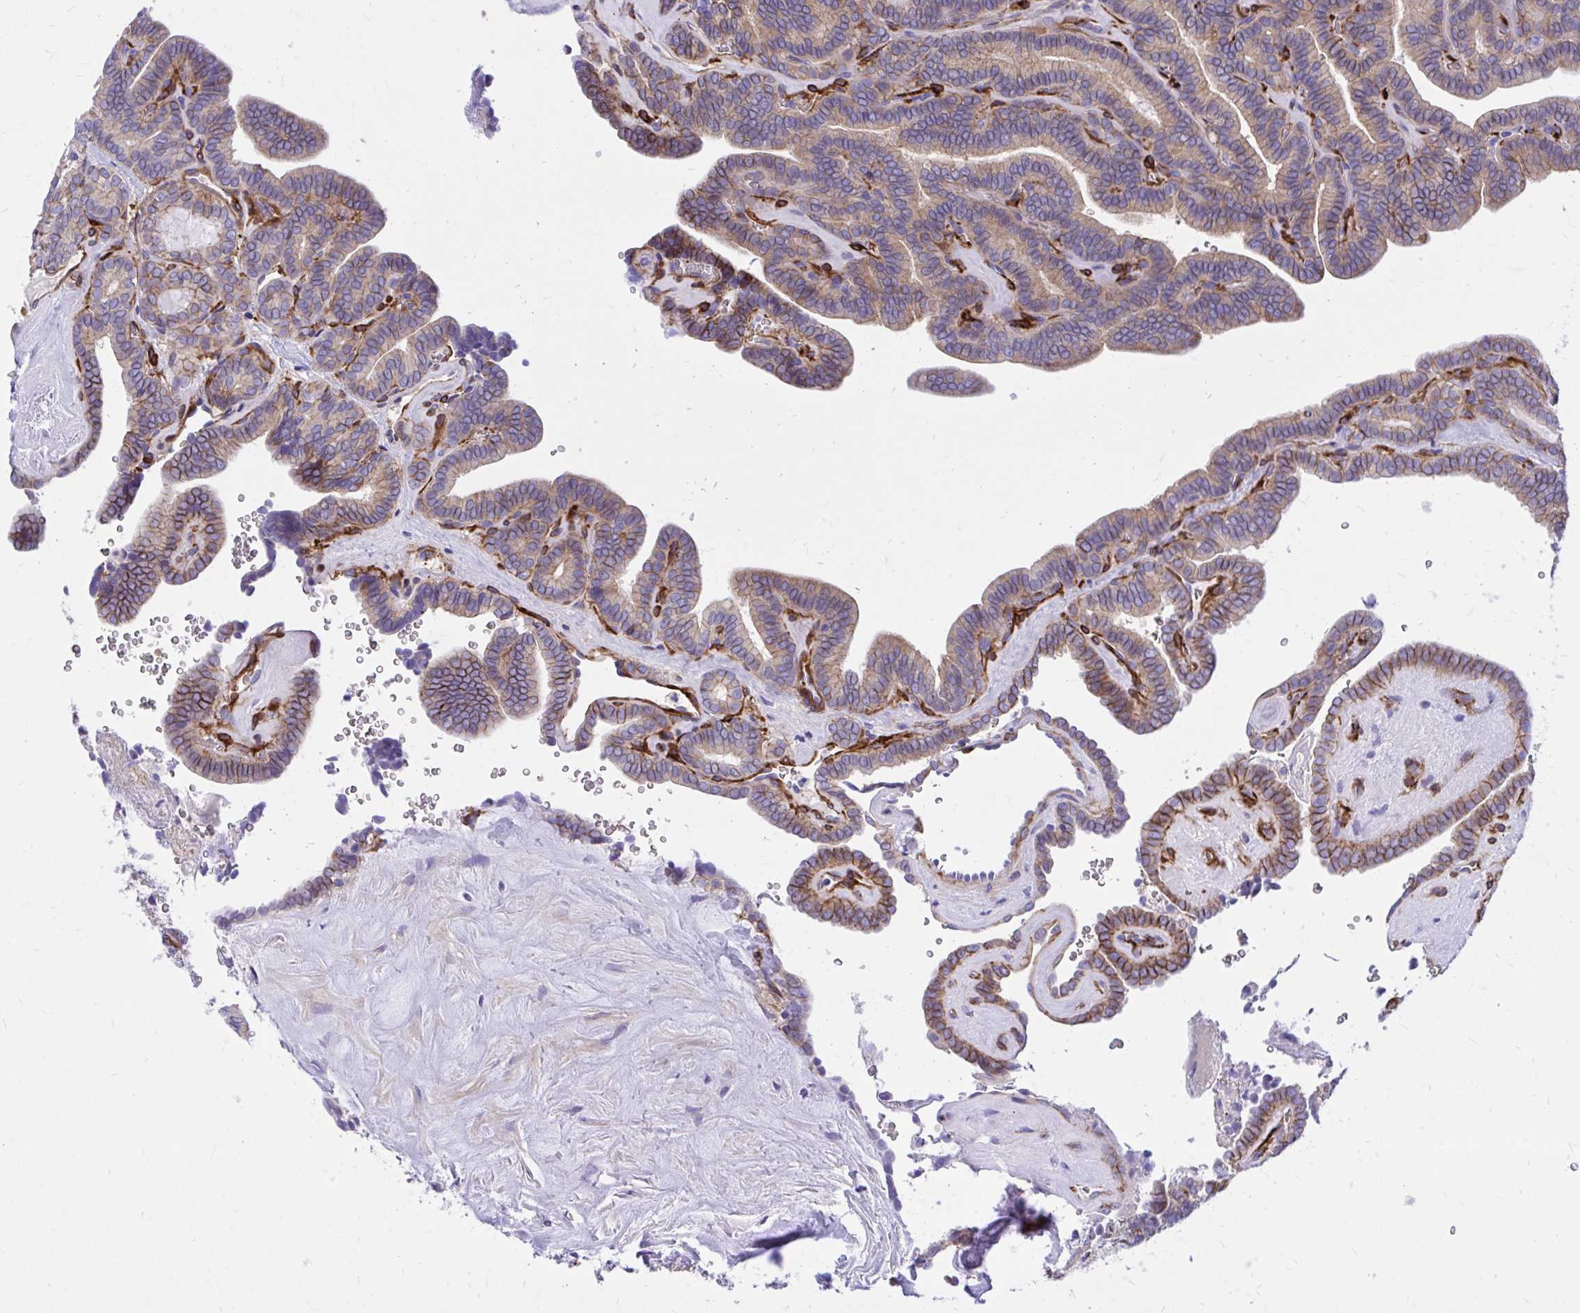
{"staining": {"intensity": "moderate", "quantity": ">75%", "location": "cytoplasmic/membranous"}, "tissue": "thyroid cancer", "cell_type": "Tumor cells", "image_type": "cancer", "snomed": [{"axis": "morphology", "description": "Papillary adenocarcinoma, NOS"}, {"axis": "topography", "description": "Thyroid gland"}], "caption": "DAB immunohistochemical staining of papillary adenocarcinoma (thyroid) exhibits moderate cytoplasmic/membranous protein expression in about >75% of tumor cells.", "gene": "EPB41L1", "patient": {"sex": "female", "age": 21}}